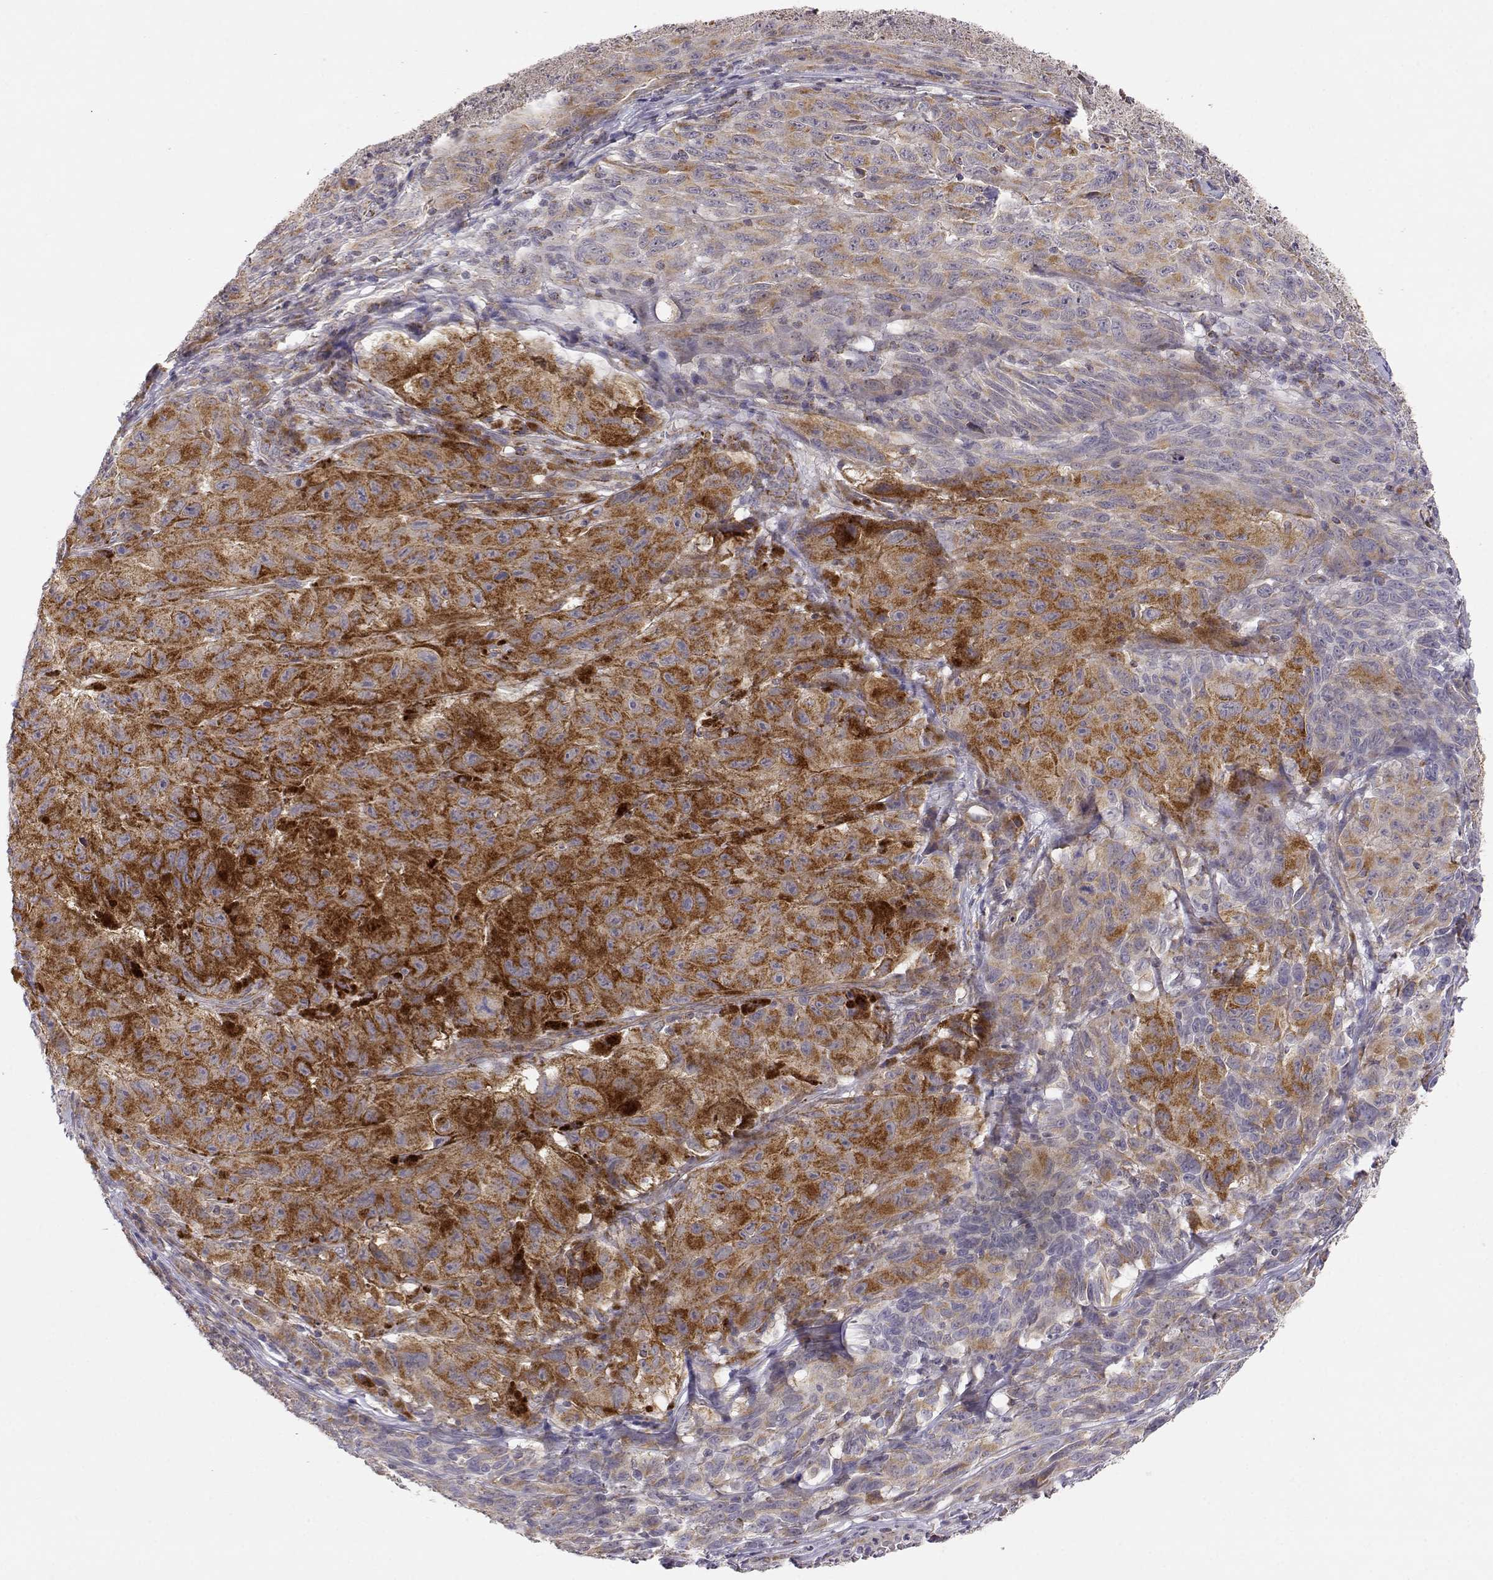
{"staining": {"intensity": "moderate", "quantity": ">75%", "location": "cytoplasmic/membranous"}, "tissue": "melanoma", "cell_type": "Tumor cells", "image_type": "cancer", "snomed": [{"axis": "morphology", "description": "Malignant melanoma, NOS"}, {"axis": "topography", "description": "Vulva, labia, clitoris and Bartholin´s gland, NO"}], "caption": "Human malignant melanoma stained with a protein marker exhibits moderate staining in tumor cells.", "gene": "EXOG", "patient": {"sex": "female", "age": 75}}